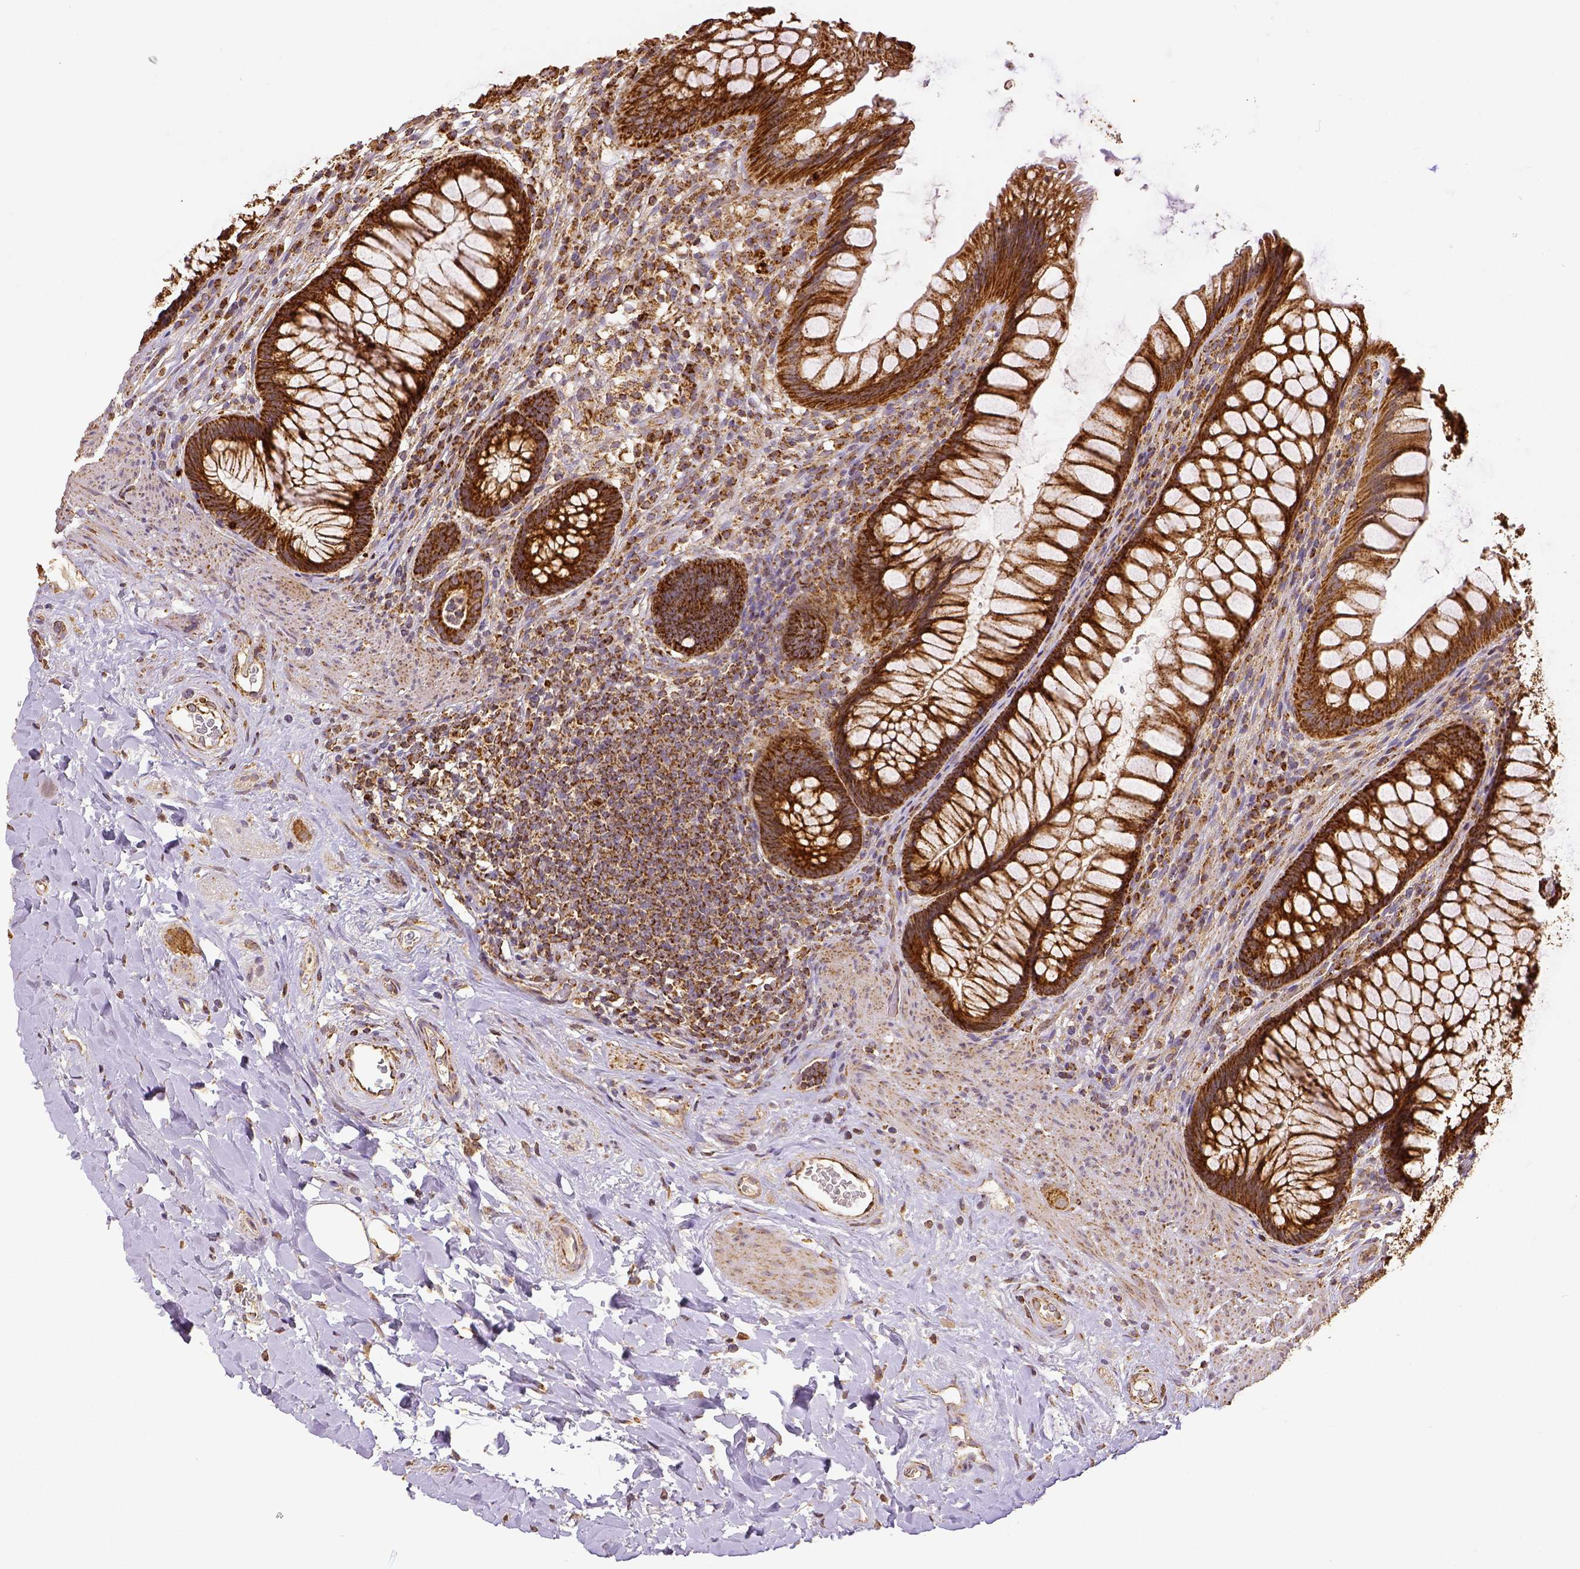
{"staining": {"intensity": "strong", "quantity": ">75%", "location": "cytoplasmic/membranous"}, "tissue": "rectum", "cell_type": "Glandular cells", "image_type": "normal", "snomed": [{"axis": "morphology", "description": "Normal tissue, NOS"}, {"axis": "topography", "description": "Rectum"}], "caption": "DAB immunohistochemical staining of benign human rectum exhibits strong cytoplasmic/membranous protein positivity in about >75% of glandular cells.", "gene": "SDHB", "patient": {"sex": "male", "age": 53}}